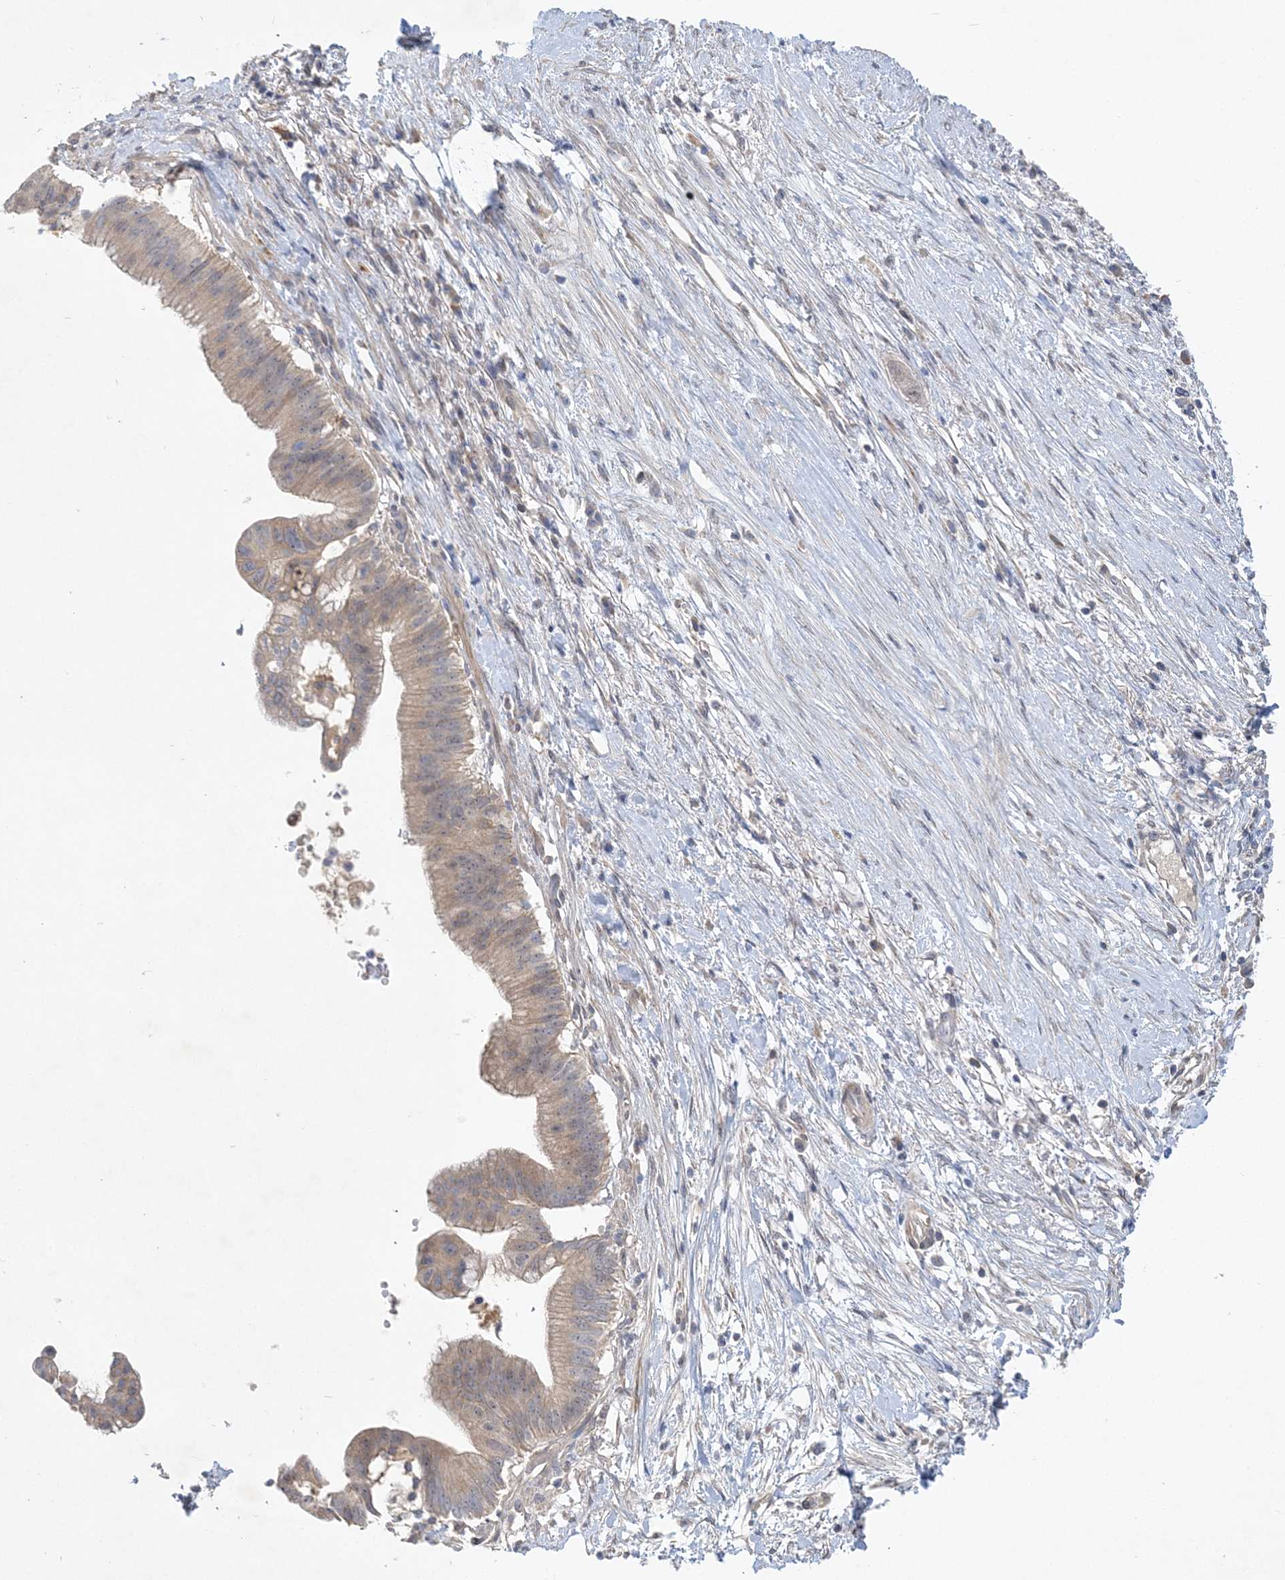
{"staining": {"intensity": "weak", "quantity": ">75%", "location": "cytoplasmic/membranous"}, "tissue": "pancreatic cancer", "cell_type": "Tumor cells", "image_type": "cancer", "snomed": [{"axis": "morphology", "description": "Adenocarcinoma, NOS"}, {"axis": "topography", "description": "Pancreas"}], "caption": "Protein expression analysis of pancreatic cancer exhibits weak cytoplasmic/membranous expression in about >75% of tumor cells. The protein of interest is stained brown, and the nuclei are stained in blue (DAB (3,3'-diaminobenzidine) IHC with brightfield microscopy, high magnification).", "gene": "ANKRD35", "patient": {"sex": "male", "age": 68}}